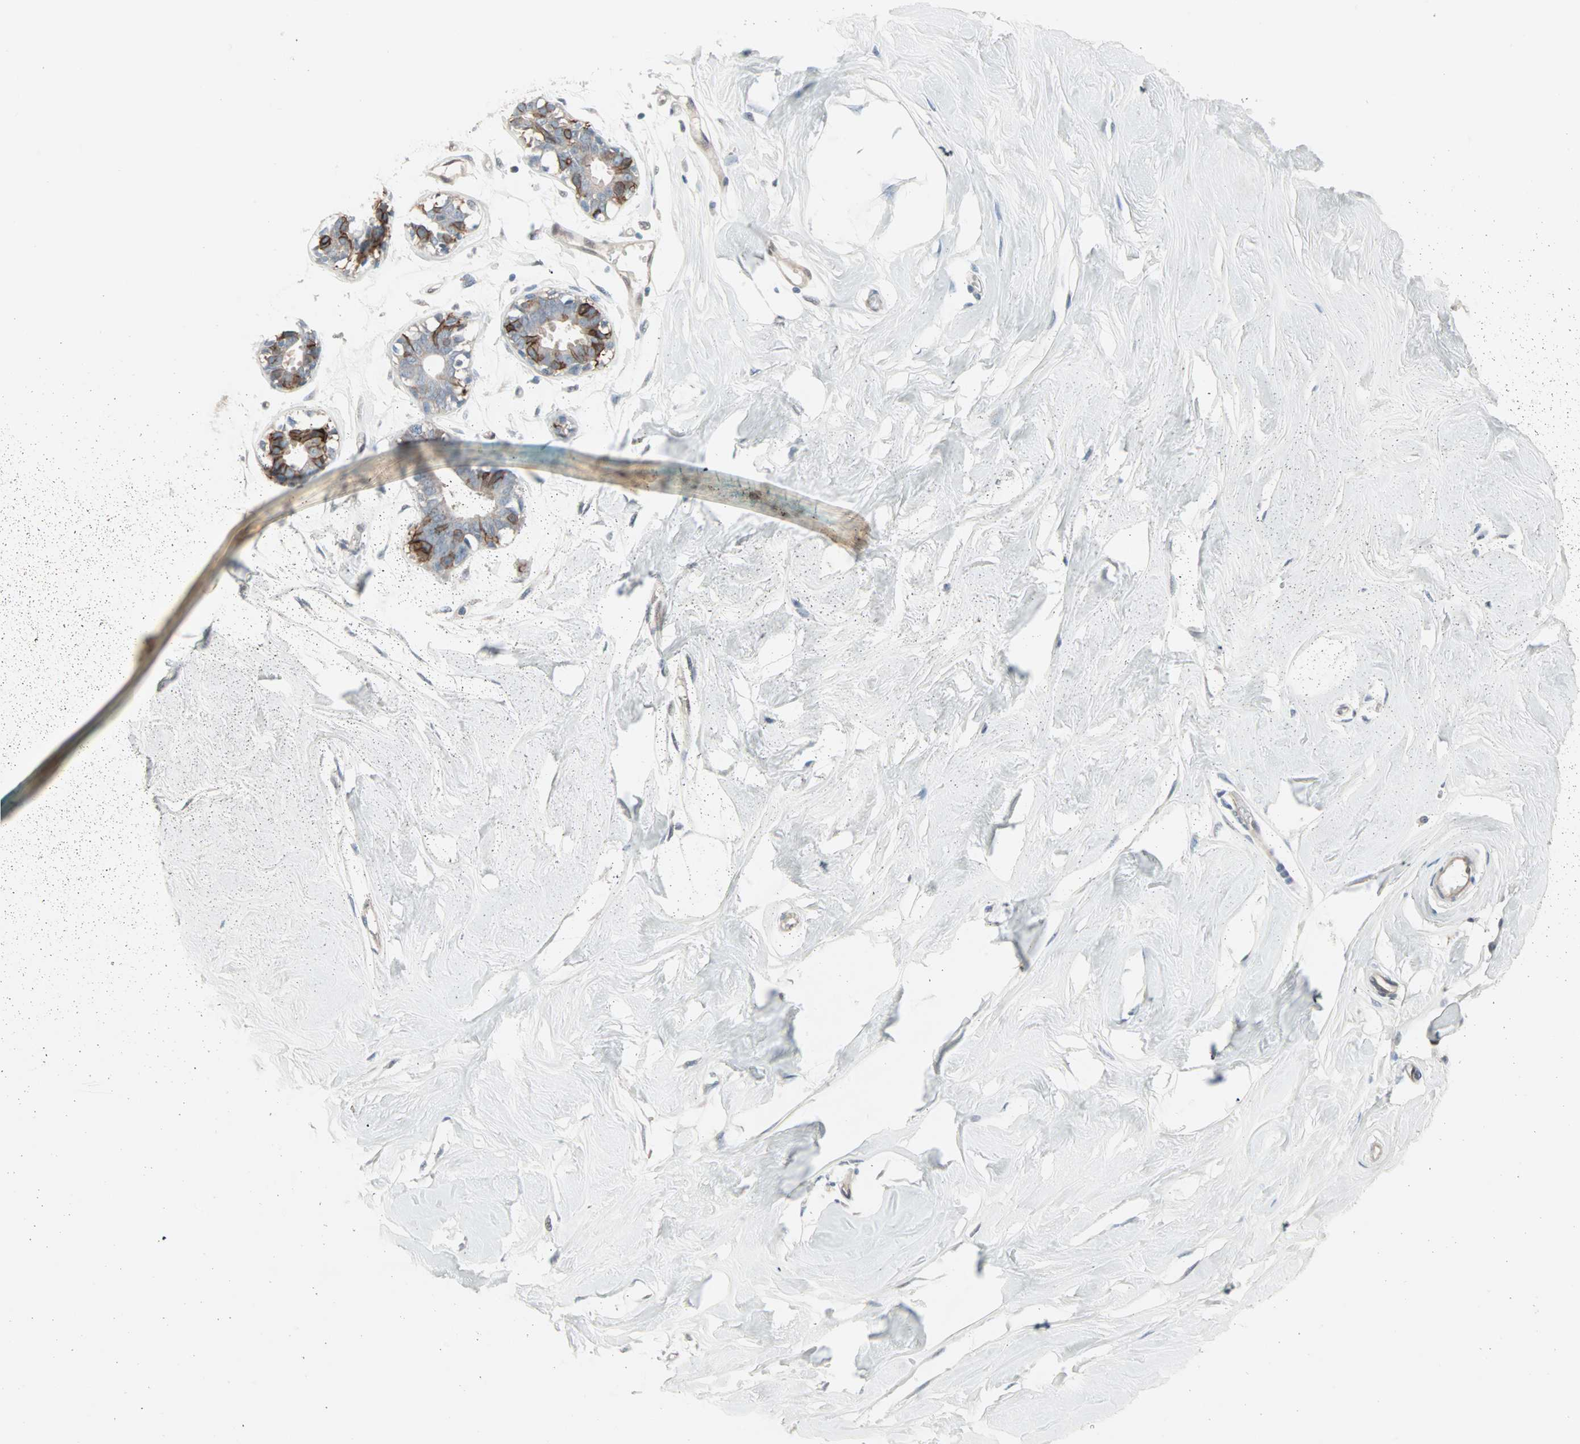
{"staining": {"intensity": "negative", "quantity": "none", "location": "none"}, "tissue": "breast", "cell_type": "Adipocytes", "image_type": "normal", "snomed": [{"axis": "morphology", "description": "Normal tissue, NOS"}, {"axis": "topography", "description": "Breast"}, {"axis": "topography", "description": "Soft tissue"}], "caption": "An image of breast stained for a protein exhibits no brown staining in adipocytes.", "gene": "CAND2", "patient": {"sex": "female", "age": 25}}